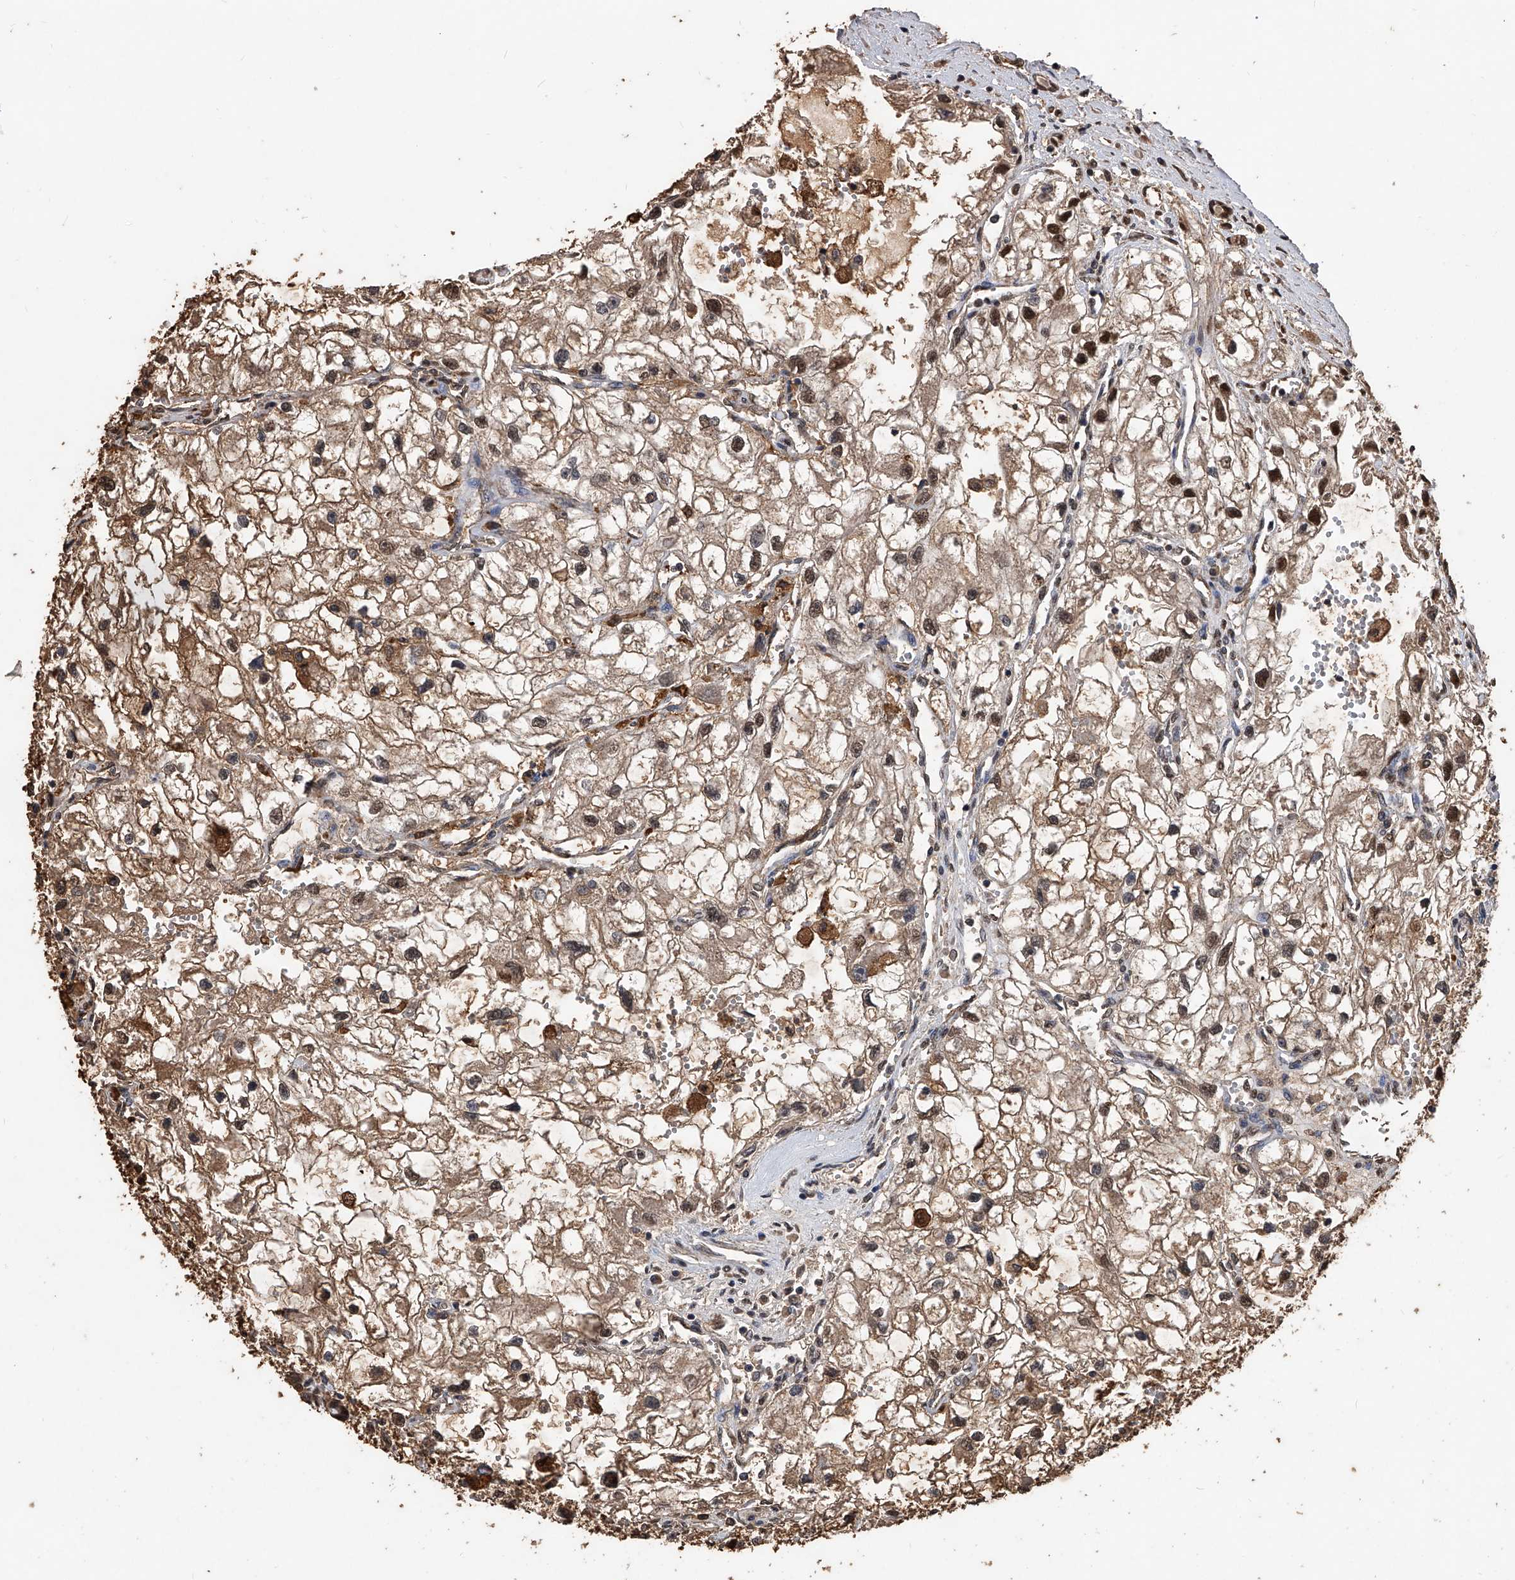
{"staining": {"intensity": "moderate", "quantity": ">75%", "location": "cytoplasmic/membranous,nuclear"}, "tissue": "renal cancer", "cell_type": "Tumor cells", "image_type": "cancer", "snomed": [{"axis": "morphology", "description": "Adenocarcinoma, NOS"}, {"axis": "topography", "description": "Kidney"}], "caption": "Immunohistochemistry (IHC) micrograph of neoplastic tissue: human adenocarcinoma (renal) stained using immunohistochemistry (IHC) shows medium levels of moderate protein expression localized specifically in the cytoplasmic/membranous and nuclear of tumor cells, appearing as a cytoplasmic/membranous and nuclear brown color.", "gene": "FBXL4", "patient": {"sex": "female", "age": 70}}